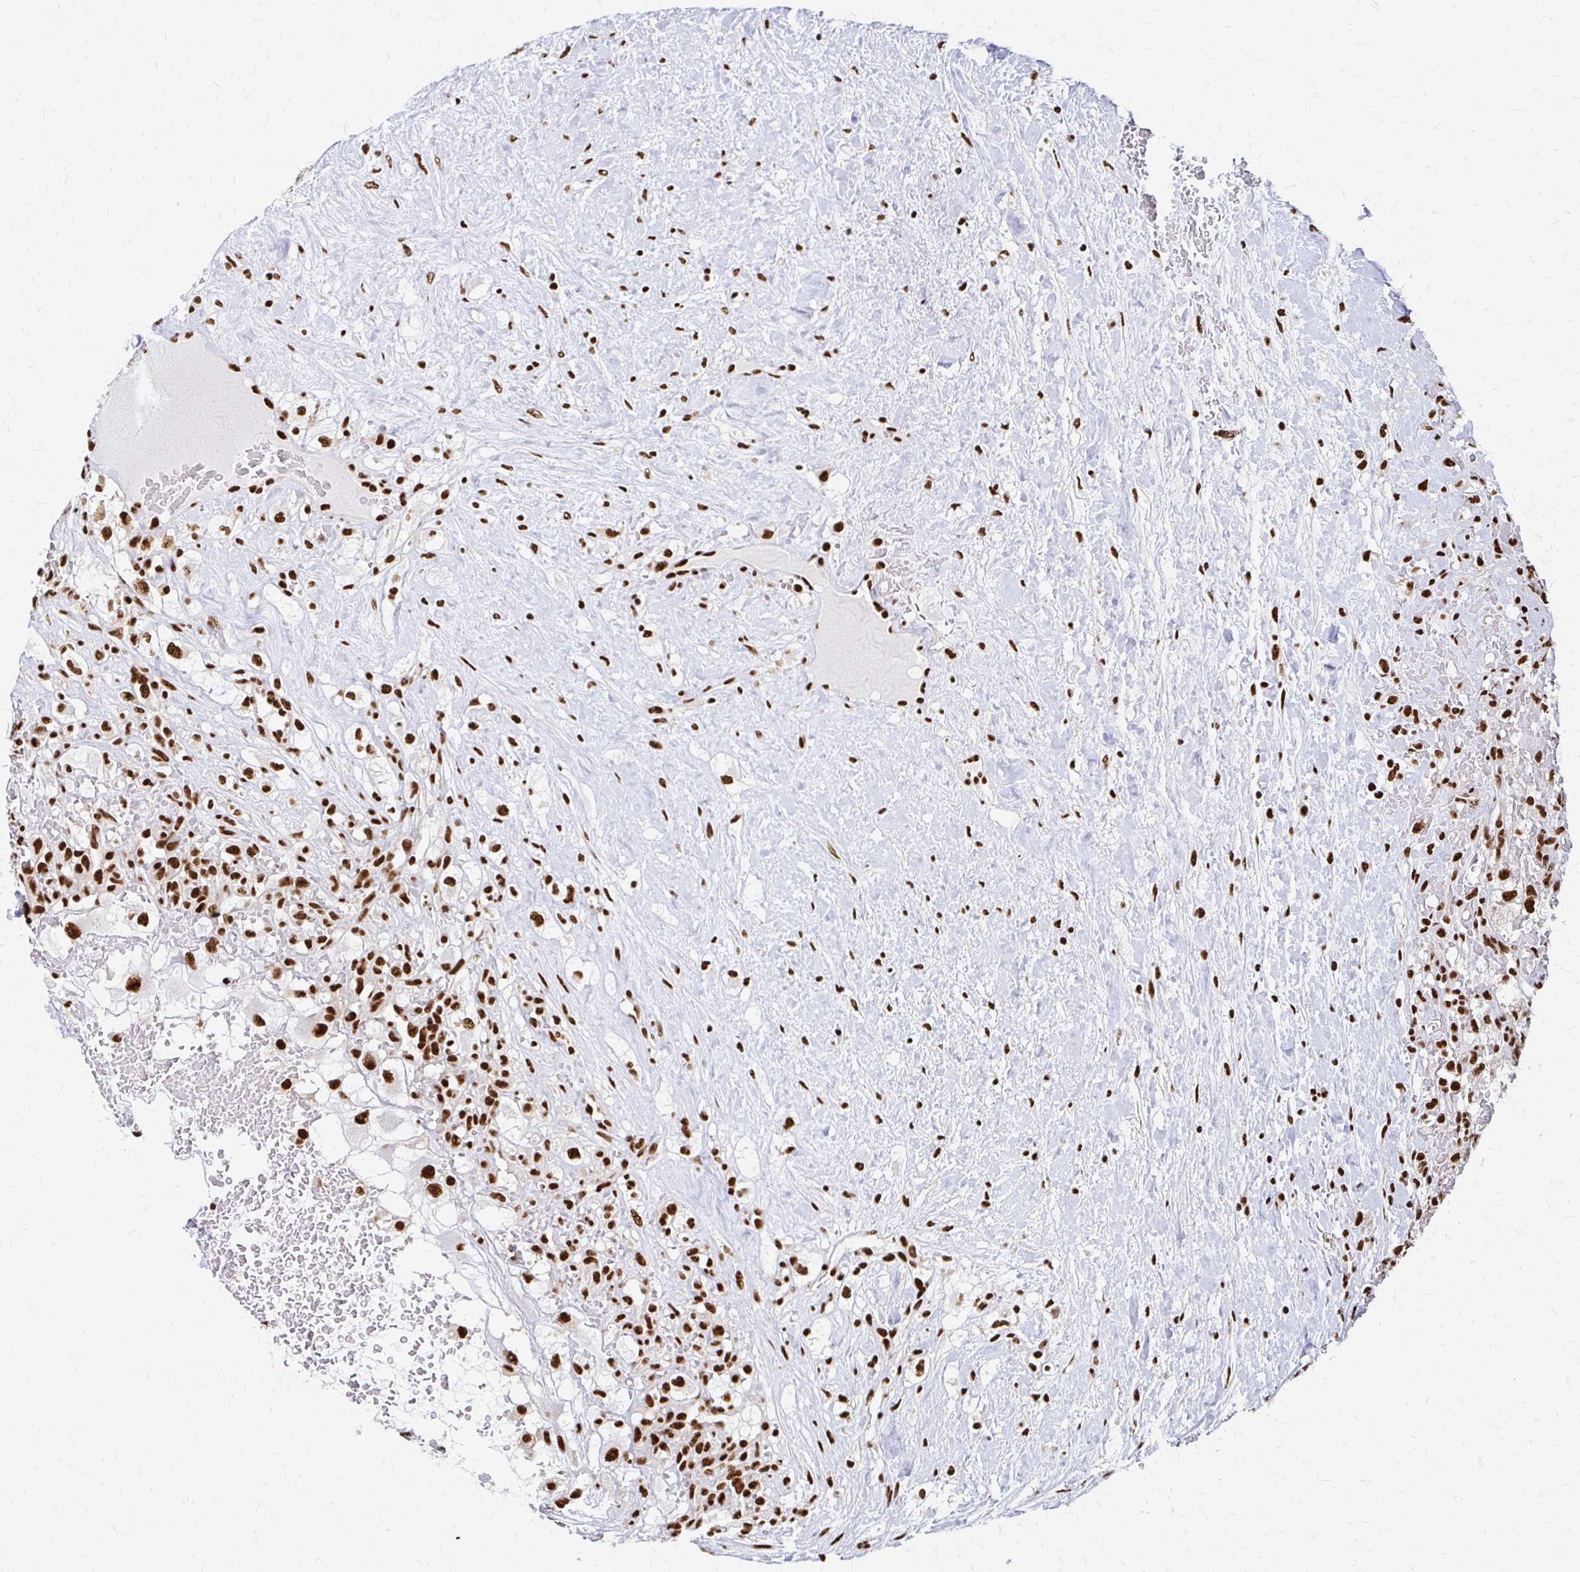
{"staining": {"intensity": "strong", "quantity": ">75%", "location": "nuclear"}, "tissue": "renal cancer", "cell_type": "Tumor cells", "image_type": "cancer", "snomed": [{"axis": "morphology", "description": "Adenocarcinoma, NOS"}, {"axis": "topography", "description": "Kidney"}], "caption": "Immunohistochemistry (IHC) image of renal cancer stained for a protein (brown), which demonstrates high levels of strong nuclear staining in approximately >75% of tumor cells.", "gene": "CNKSR3", "patient": {"sex": "male", "age": 59}}